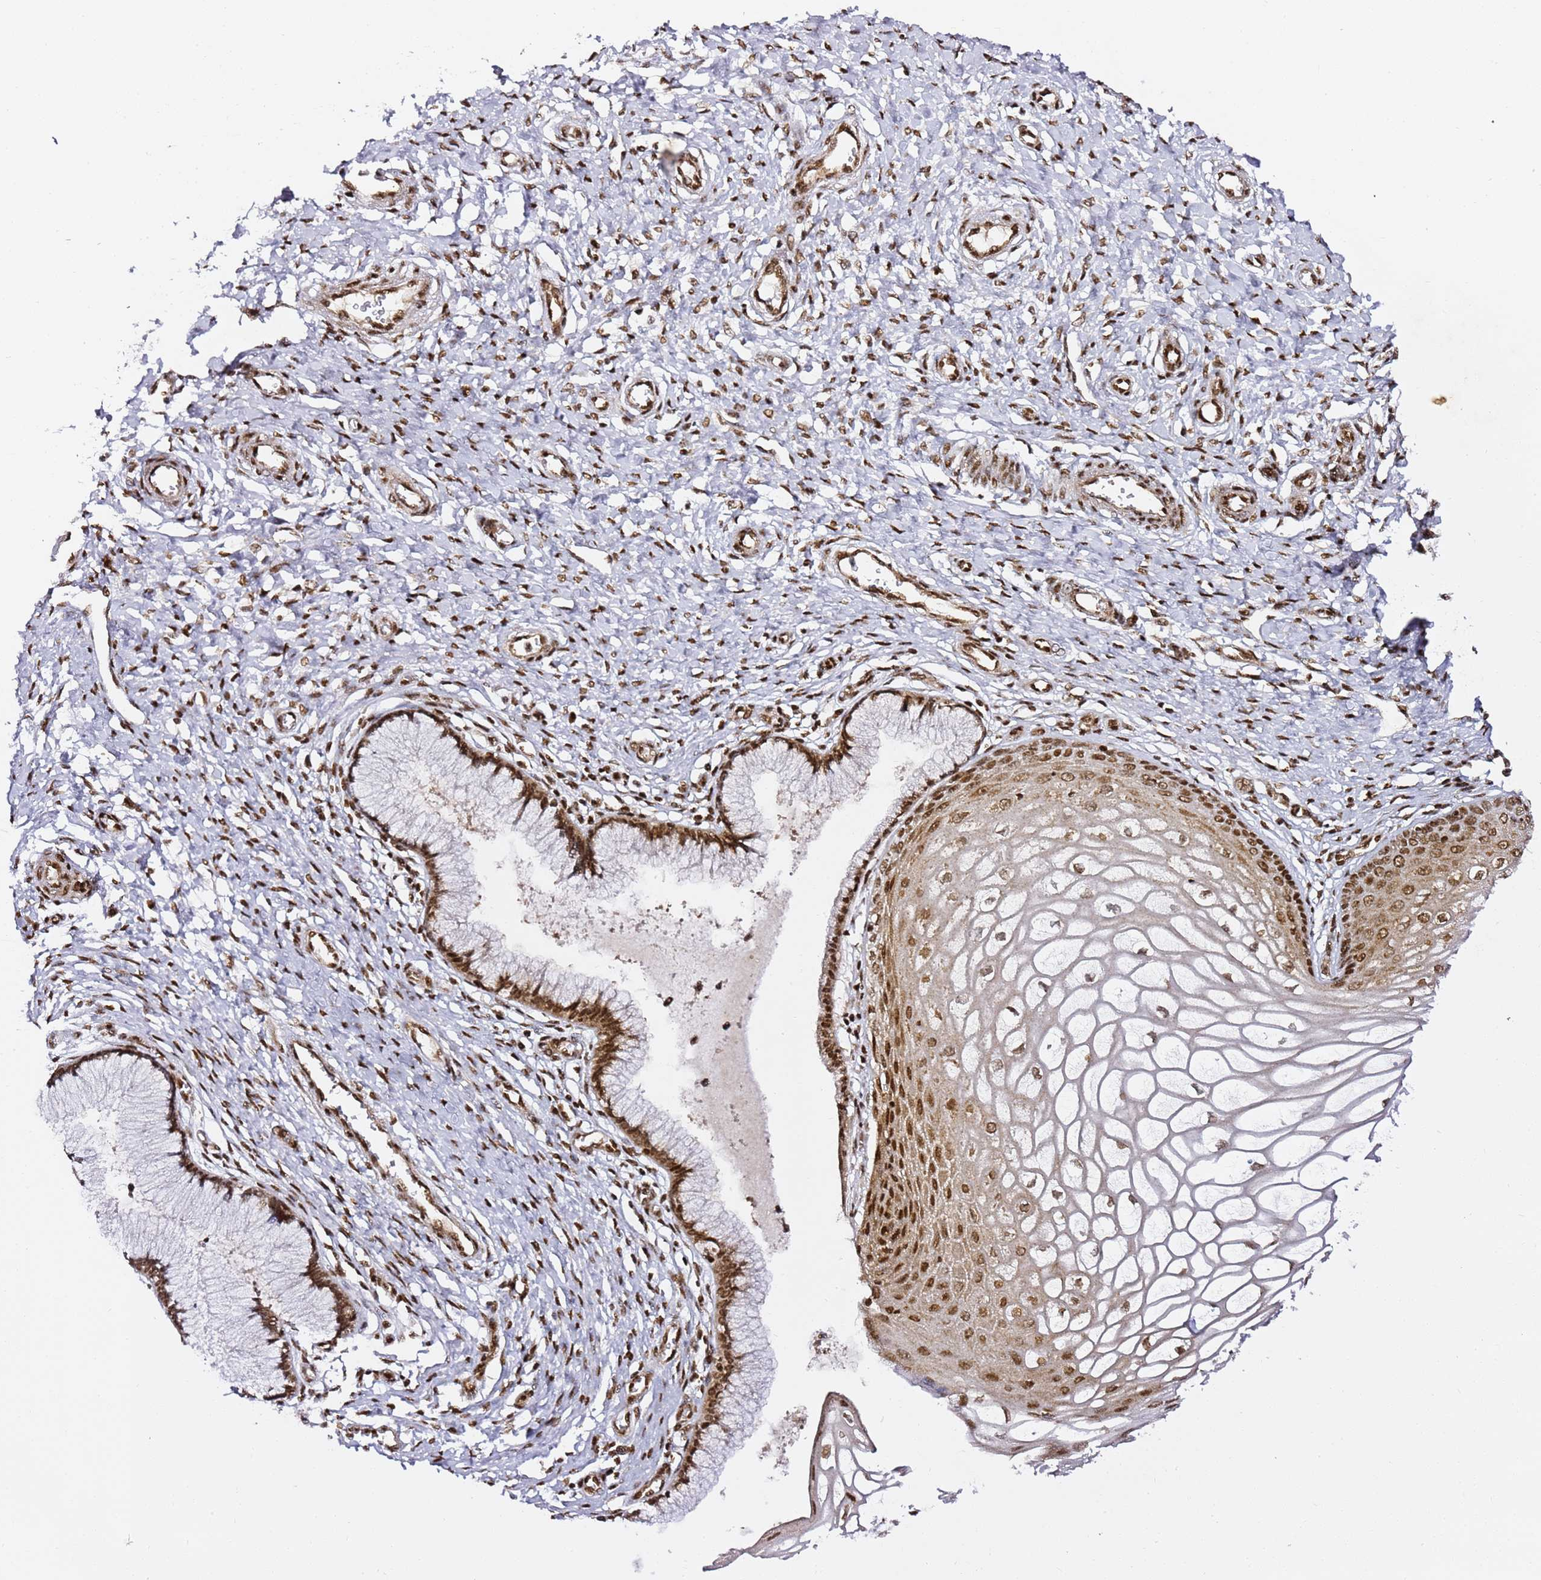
{"staining": {"intensity": "strong", "quantity": "25%-75%", "location": "cytoplasmic/membranous,nuclear"}, "tissue": "cervix", "cell_type": "Glandular cells", "image_type": "normal", "snomed": [{"axis": "morphology", "description": "Normal tissue, NOS"}, {"axis": "topography", "description": "Cervix"}], "caption": "This is an image of immunohistochemistry staining of unremarkable cervix, which shows strong expression in the cytoplasmic/membranous,nuclear of glandular cells.", "gene": "GBP2", "patient": {"sex": "female", "age": 55}}